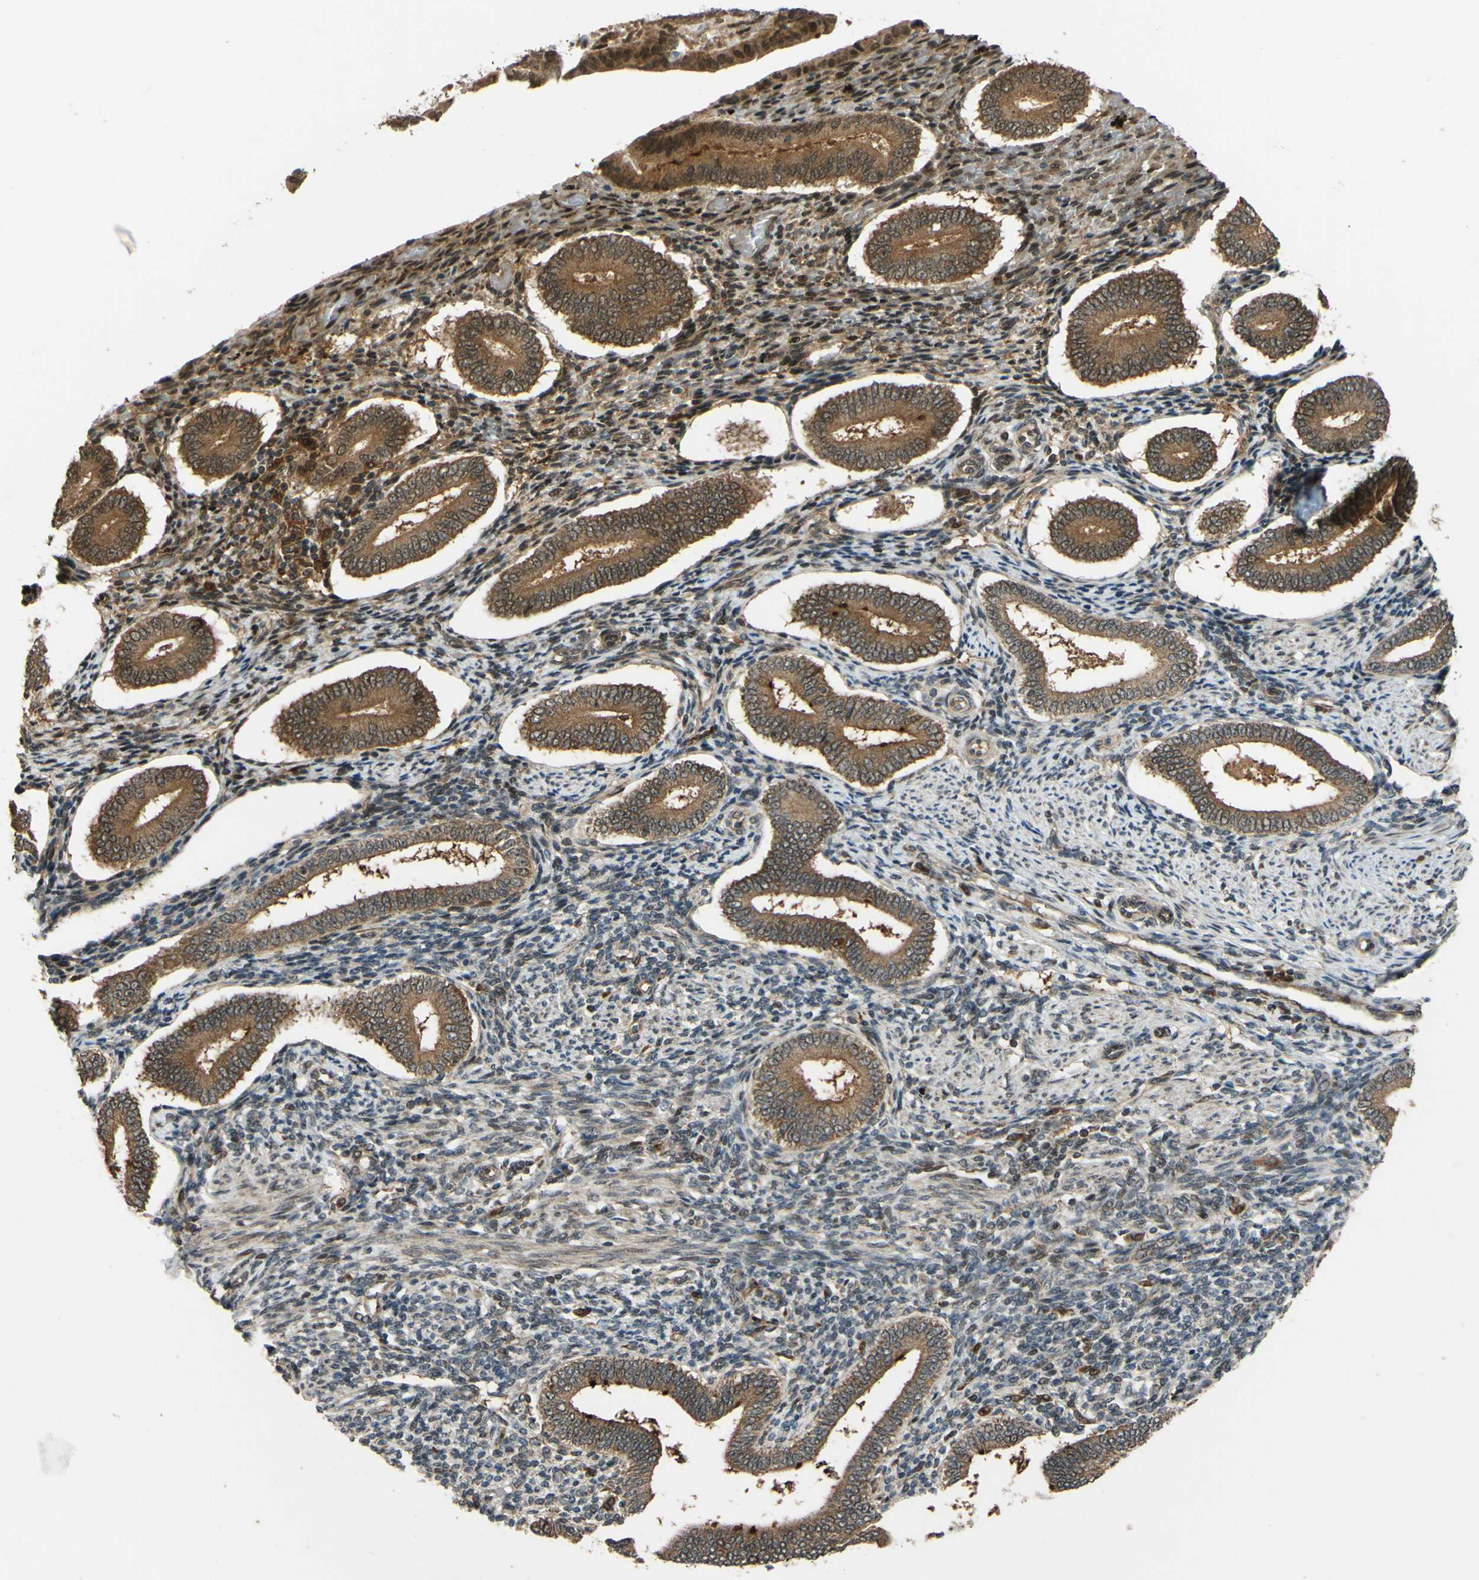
{"staining": {"intensity": "weak", "quantity": "25%-75%", "location": "cytoplasmic/membranous,nuclear"}, "tissue": "endometrium", "cell_type": "Cells in endometrial stroma", "image_type": "normal", "snomed": [{"axis": "morphology", "description": "Normal tissue, NOS"}, {"axis": "topography", "description": "Endometrium"}], "caption": "Cells in endometrial stroma display low levels of weak cytoplasmic/membranous,nuclear staining in approximately 25%-75% of cells in benign endometrium.", "gene": "ABCC8", "patient": {"sex": "female", "age": 42}}